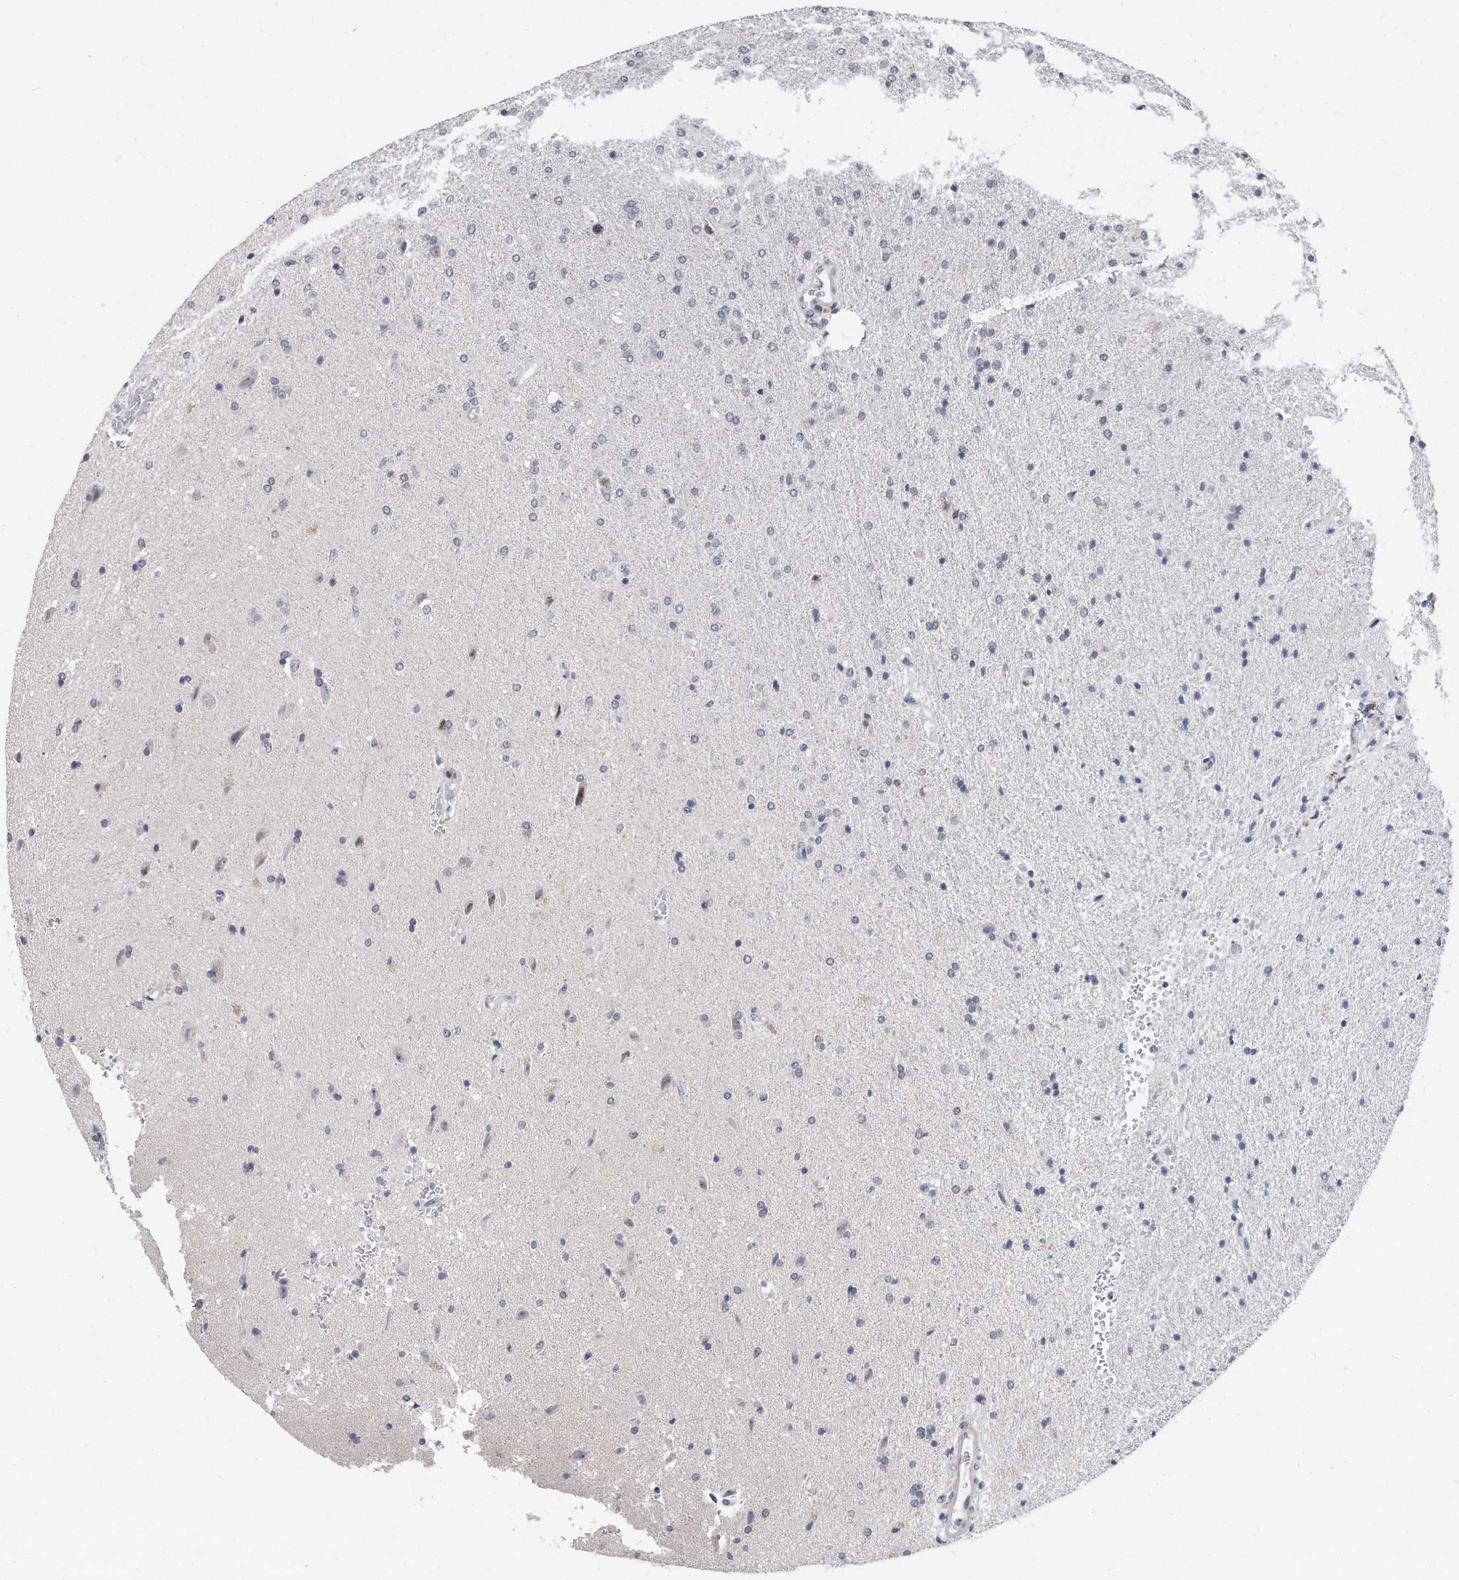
{"staining": {"intensity": "negative", "quantity": "none", "location": "none"}, "tissue": "glioma", "cell_type": "Tumor cells", "image_type": "cancer", "snomed": [{"axis": "morphology", "description": "Glioma, malignant, High grade"}, {"axis": "topography", "description": "Brain"}], "caption": "Malignant glioma (high-grade) stained for a protein using IHC displays no positivity tumor cells.", "gene": "TFCP2L1", "patient": {"sex": "male", "age": 72}}